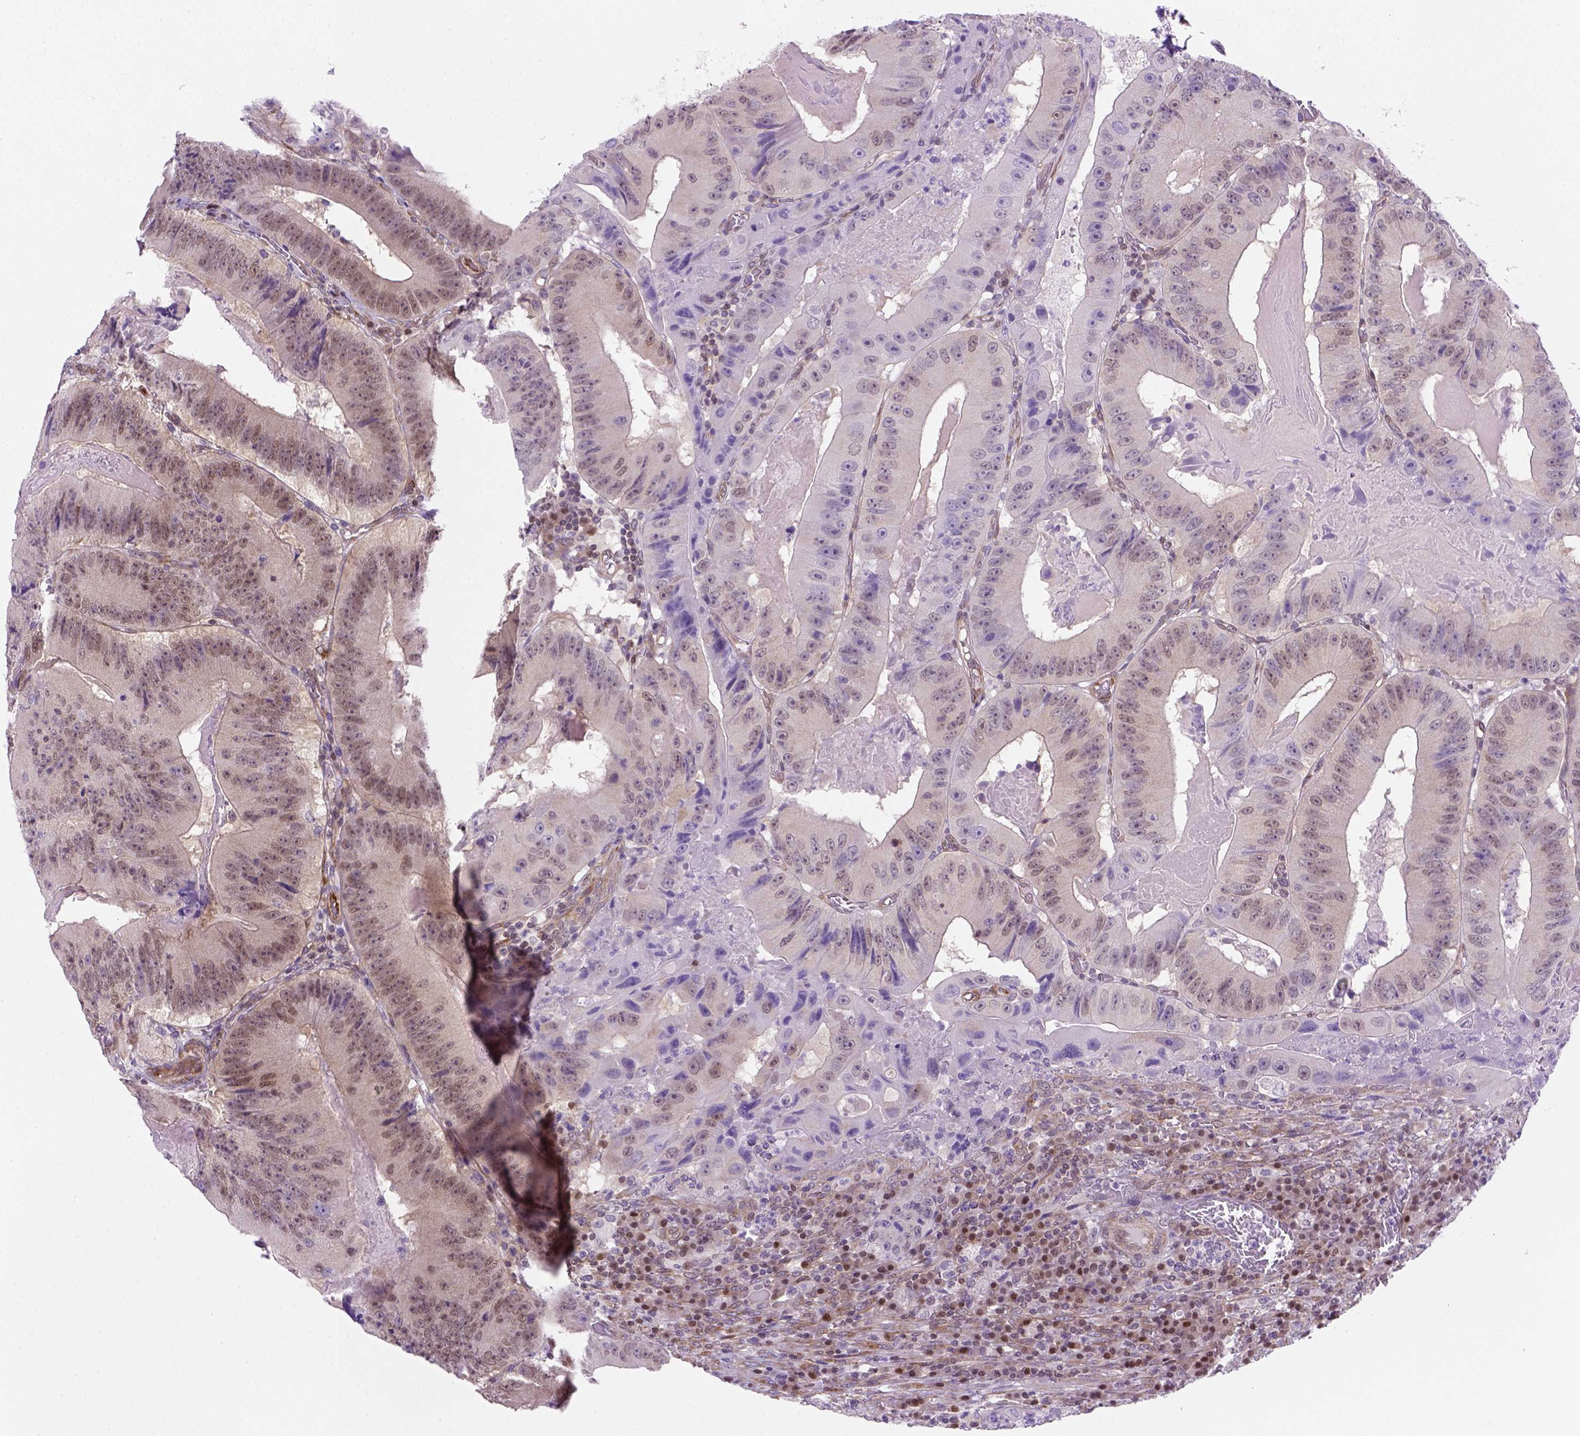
{"staining": {"intensity": "weak", "quantity": "25%-75%", "location": "nuclear"}, "tissue": "colorectal cancer", "cell_type": "Tumor cells", "image_type": "cancer", "snomed": [{"axis": "morphology", "description": "Adenocarcinoma, NOS"}, {"axis": "topography", "description": "Colon"}], "caption": "The image reveals immunohistochemical staining of adenocarcinoma (colorectal). There is weak nuclear expression is identified in about 25%-75% of tumor cells.", "gene": "MGMT", "patient": {"sex": "female", "age": 86}}